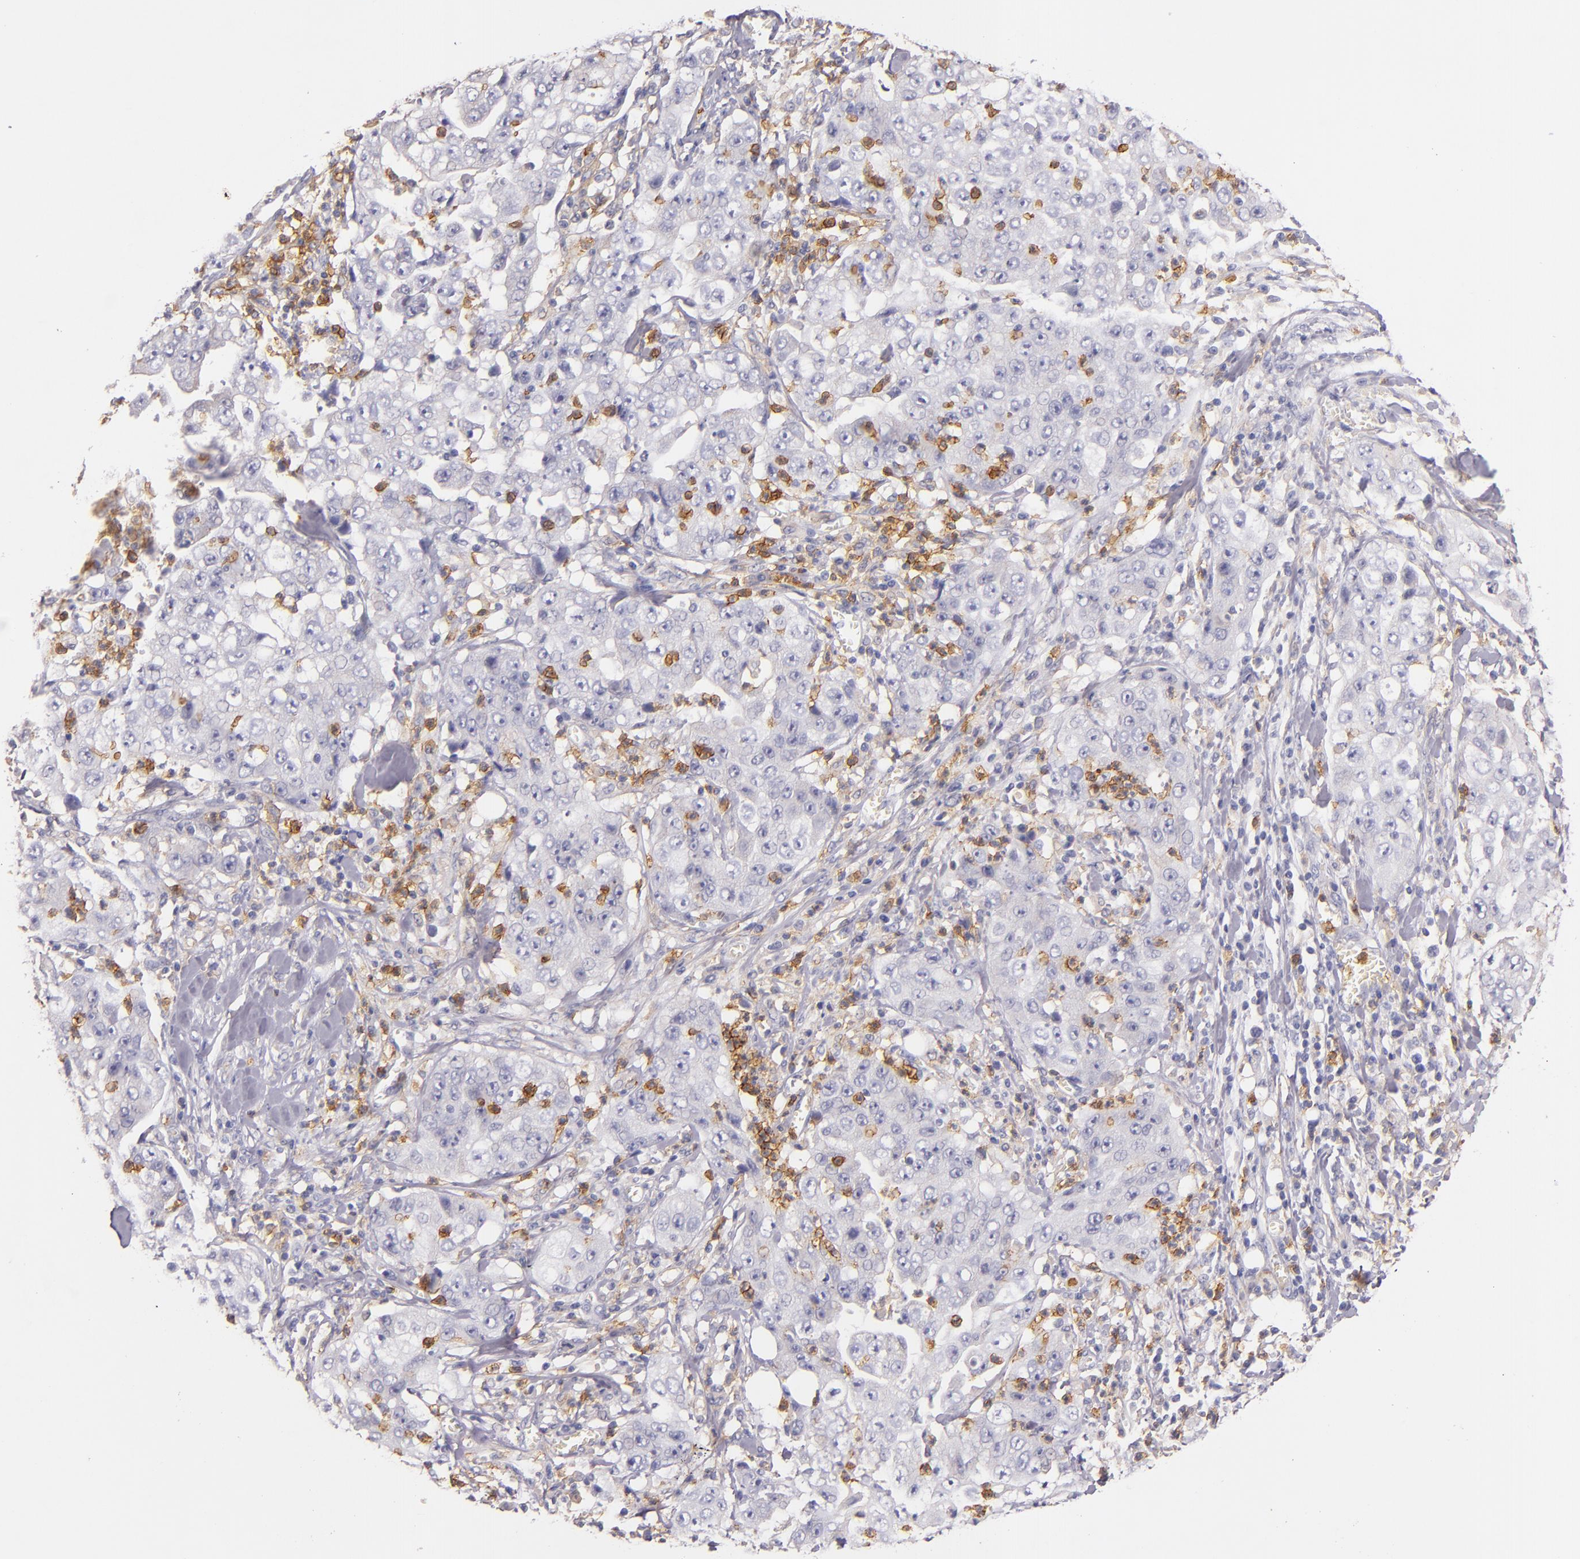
{"staining": {"intensity": "weak", "quantity": "<25%", "location": "cytoplasmic/membranous"}, "tissue": "lung cancer", "cell_type": "Tumor cells", "image_type": "cancer", "snomed": [{"axis": "morphology", "description": "Squamous cell carcinoma, NOS"}, {"axis": "topography", "description": "Lung"}], "caption": "Immunohistochemical staining of lung squamous cell carcinoma demonstrates no significant positivity in tumor cells.", "gene": "C5AR1", "patient": {"sex": "male", "age": 64}}